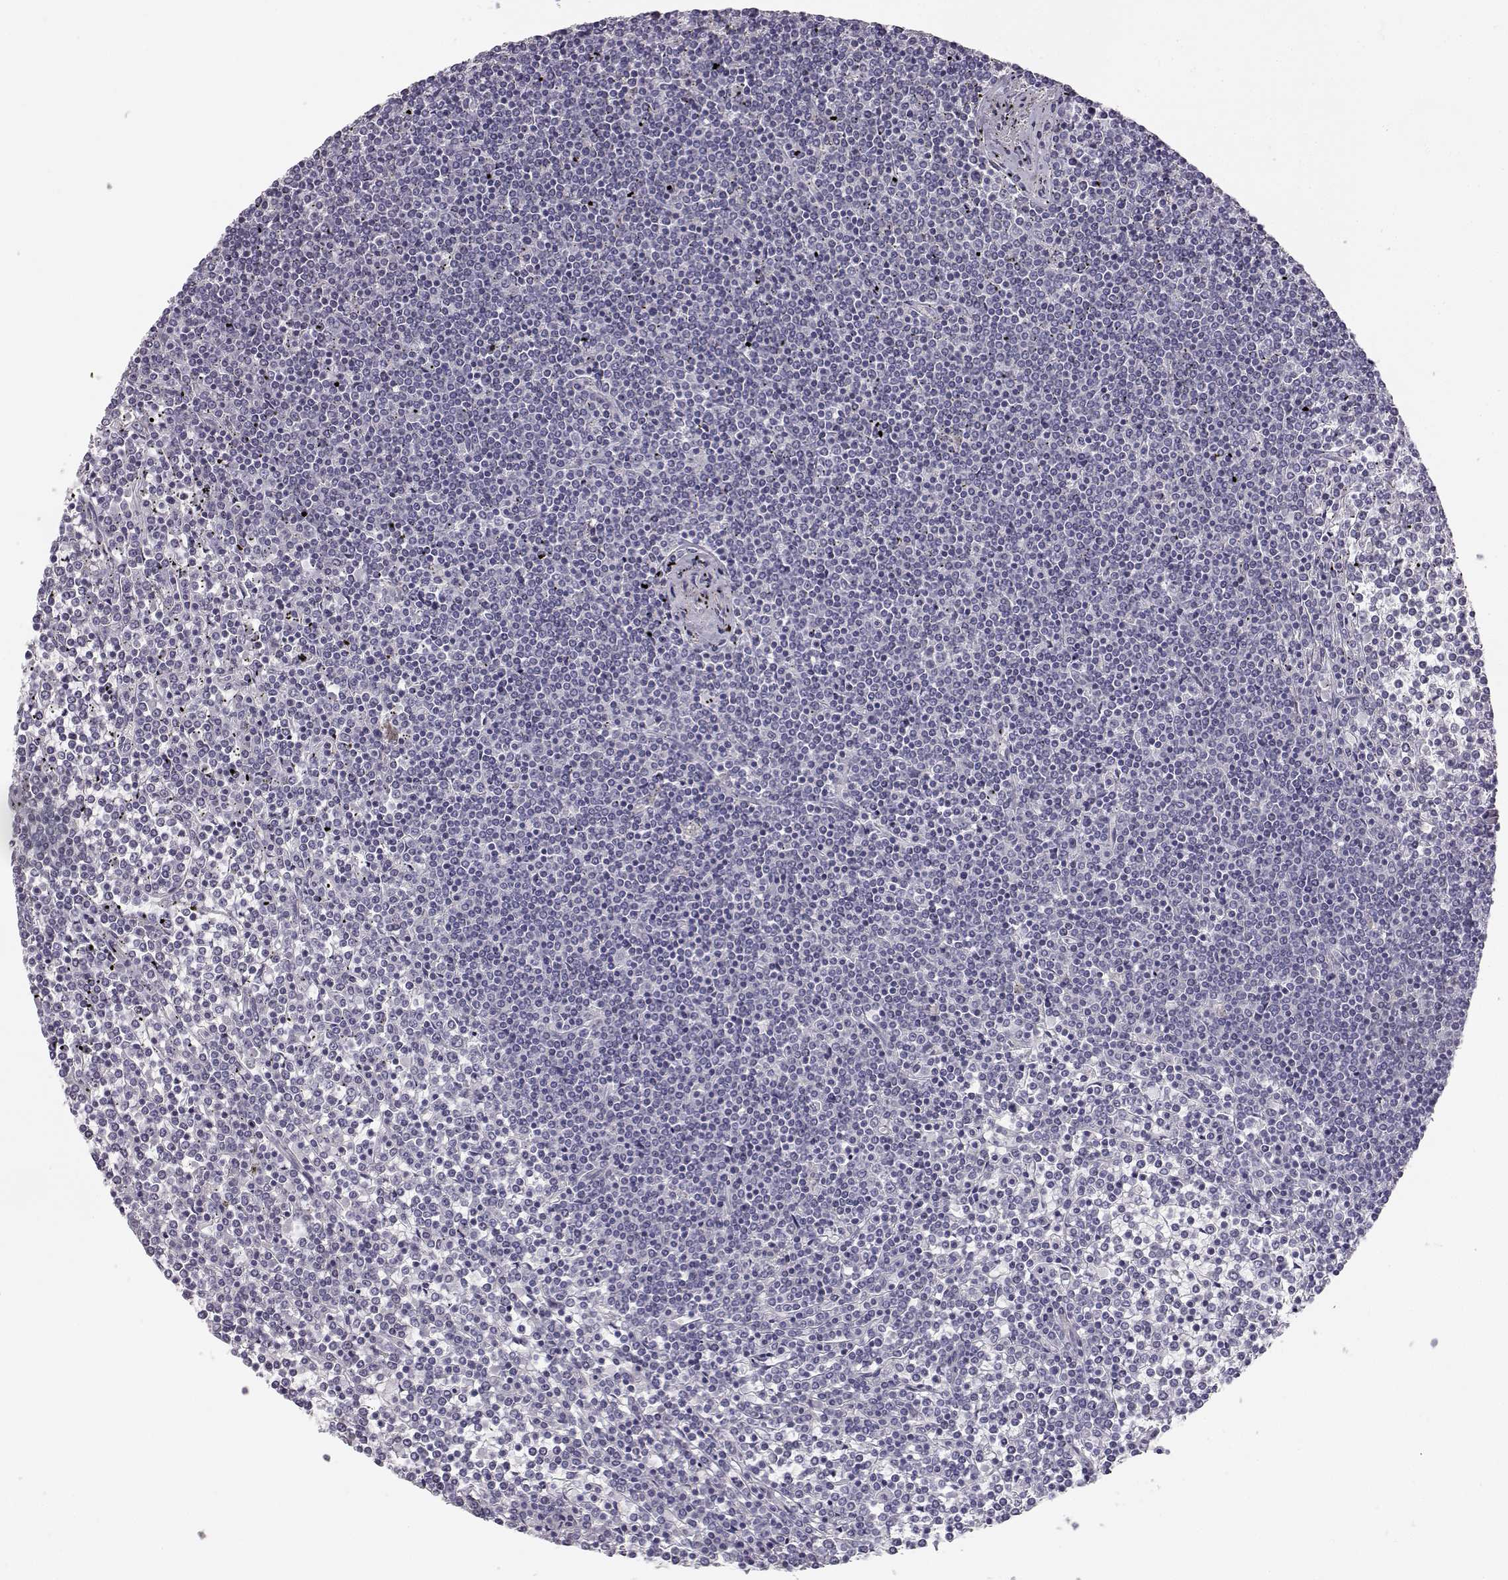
{"staining": {"intensity": "negative", "quantity": "none", "location": "none"}, "tissue": "lymphoma", "cell_type": "Tumor cells", "image_type": "cancer", "snomed": [{"axis": "morphology", "description": "Malignant lymphoma, non-Hodgkin's type, Low grade"}, {"axis": "topography", "description": "Spleen"}], "caption": "Immunohistochemistry (IHC) histopathology image of lymphoma stained for a protein (brown), which reveals no expression in tumor cells.", "gene": "MYCBPAP", "patient": {"sex": "female", "age": 19}}